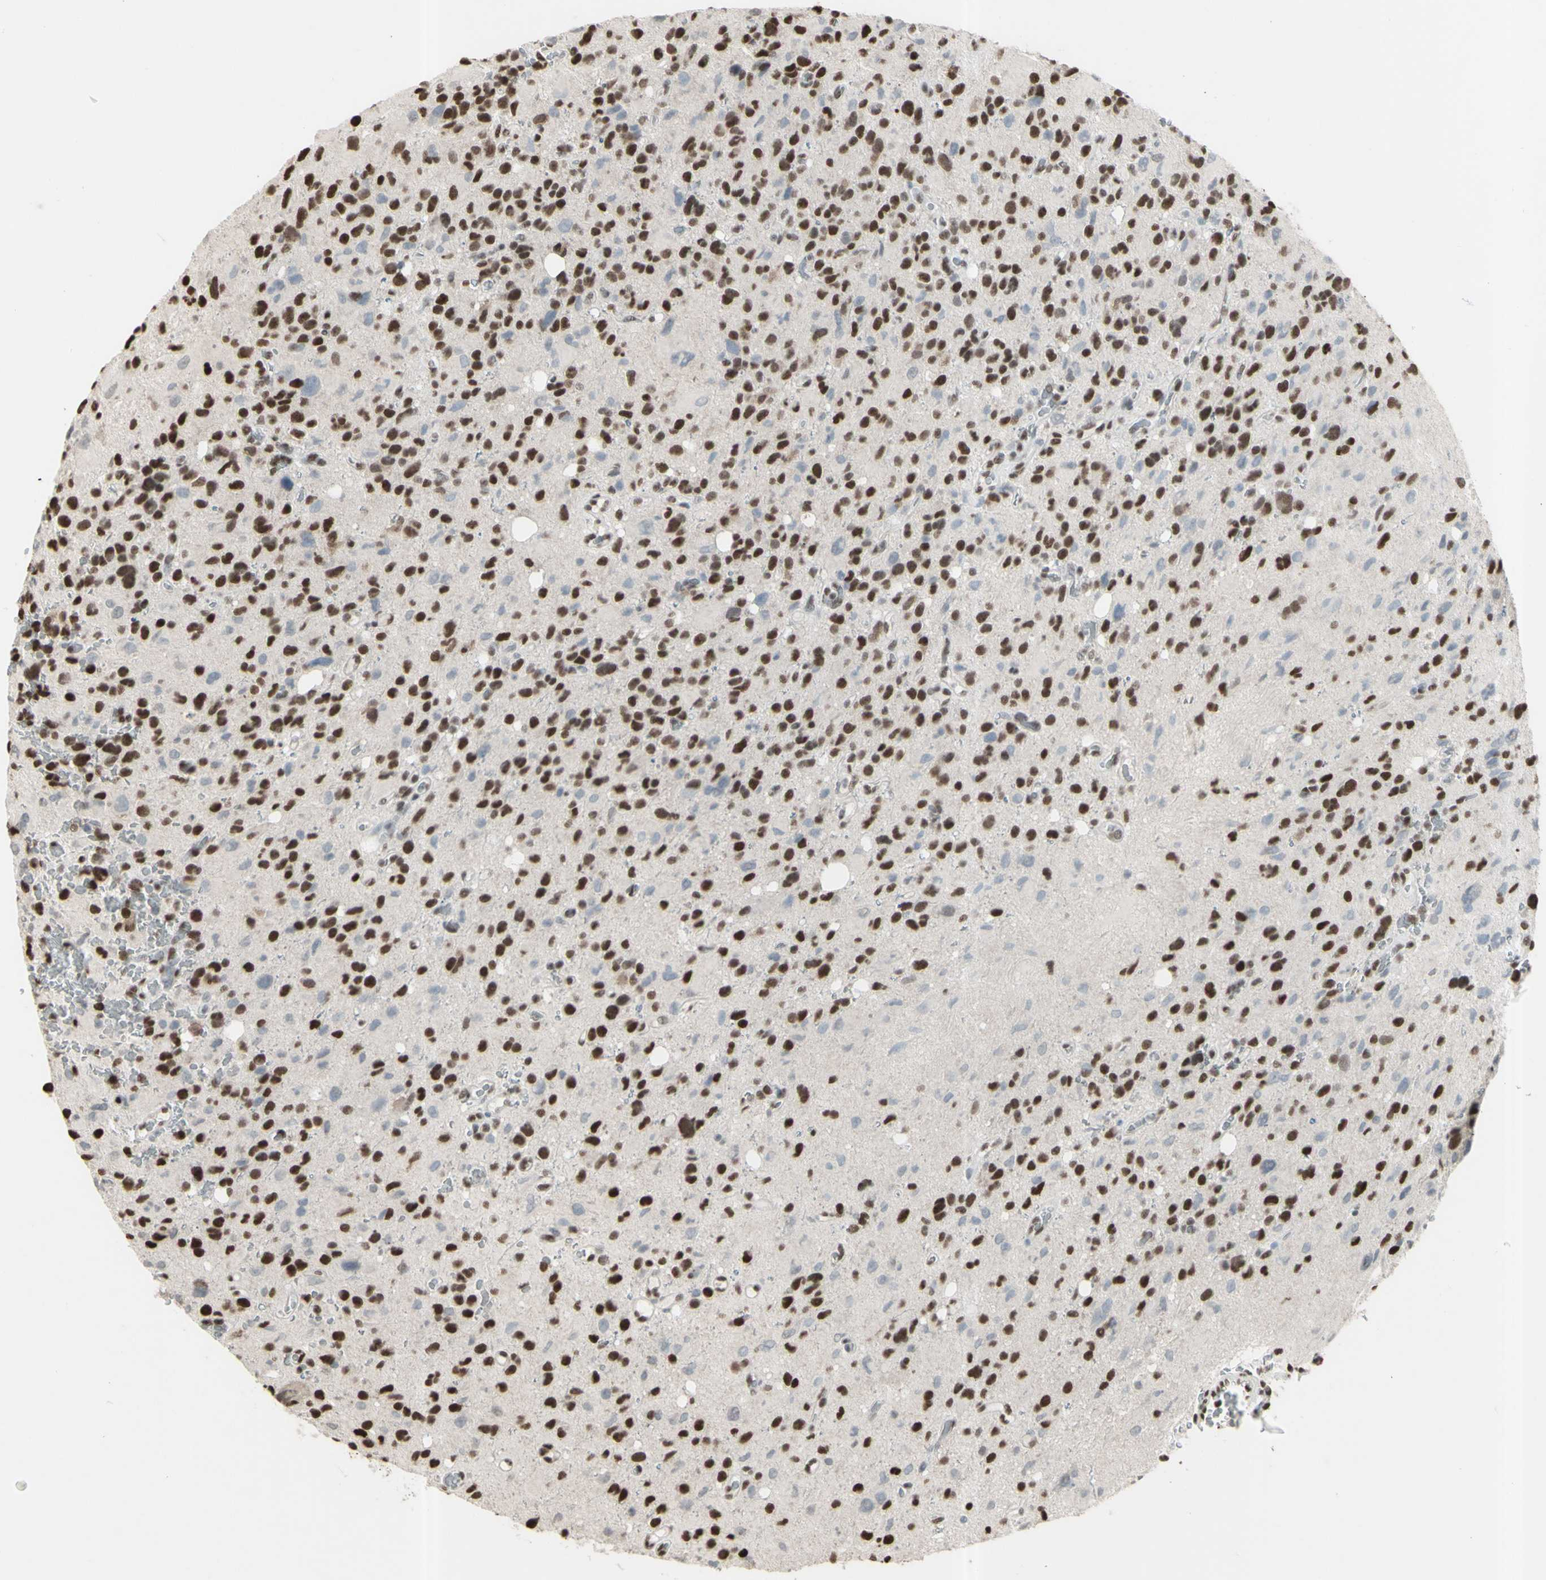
{"staining": {"intensity": "strong", "quantity": ">75%", "location": "nuclear"}, "tissue": "glioma", "cell_type": "Tumor cells", "image_type": "cancer", "snomed": [{"axis": "morphology", "description": "Glioma, malignant, High grade"}, {"axis": "topography", "description": "Brain"}], "caption": "Immunohistochemical staining of malignant glioma (high-grade) displays high levels of strong nuclear protein staining in approximately >75% of tumor cells.", "gene": "TRIM28", "patient": {"sex": "male", "age": 48}}